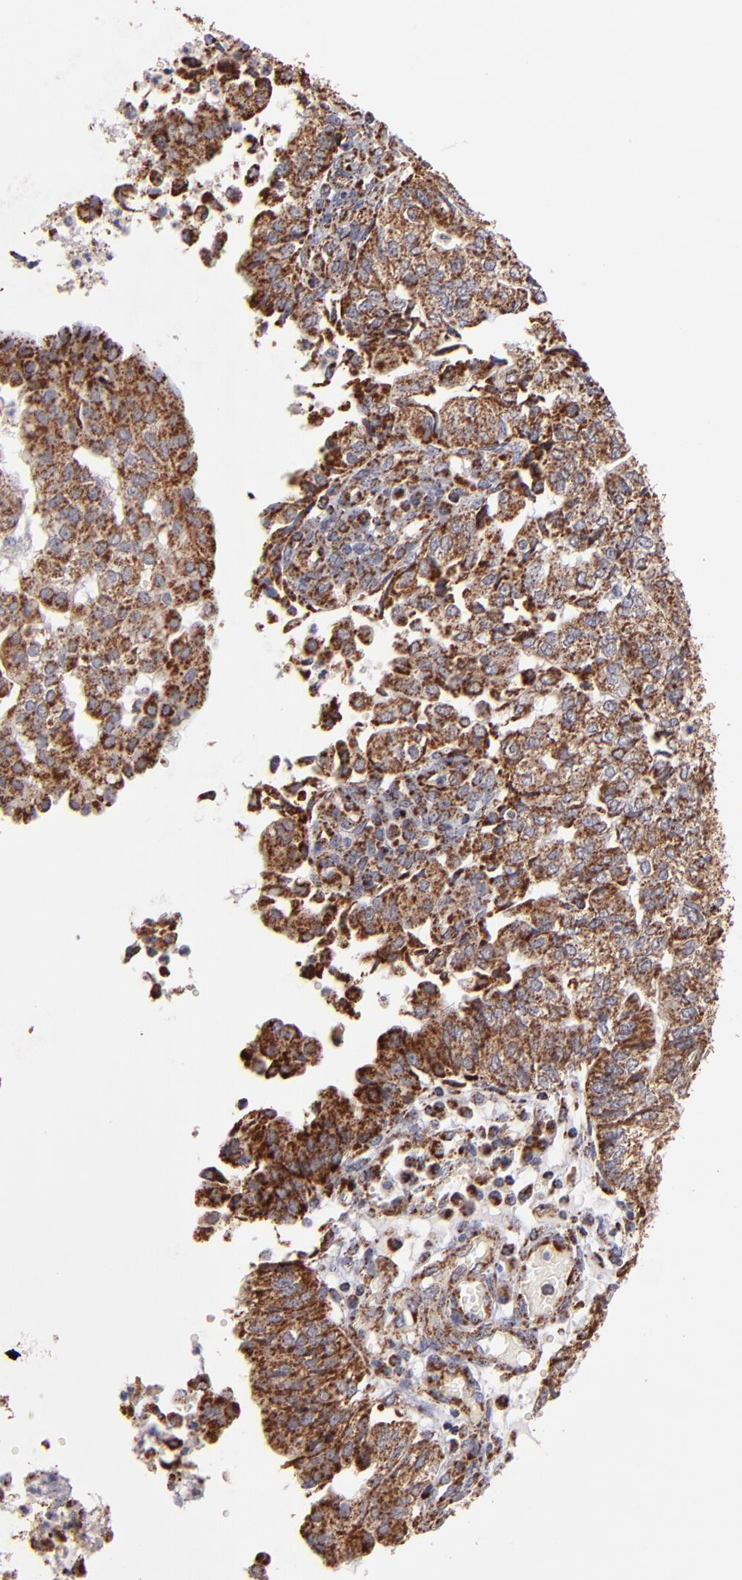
{"staining": {"intensity": "moderate", "quantity": ">75%", "location": "cytoplasmic/membranous"}, "tissue": "endometrial cancer", "cell_type": "Tumor cells", "image_type": "cancer", "snomed": [{"axis": "morphology", "description": "Adenocarcinoma, NOS"}, {"axis": "topography", "description": "Endometrium"}], "caption": "Protein staining of endometrial cancer tissue shows moderate cytoplasmic/membranous staining in about >75% of tumor cells. The staining is performed using DAB brown chromogen to label protein expression. The nuclei are counter-stained blue using hematoxylin.", "gene": "DLST", "patient": {"sex": "female", "age": 59}}